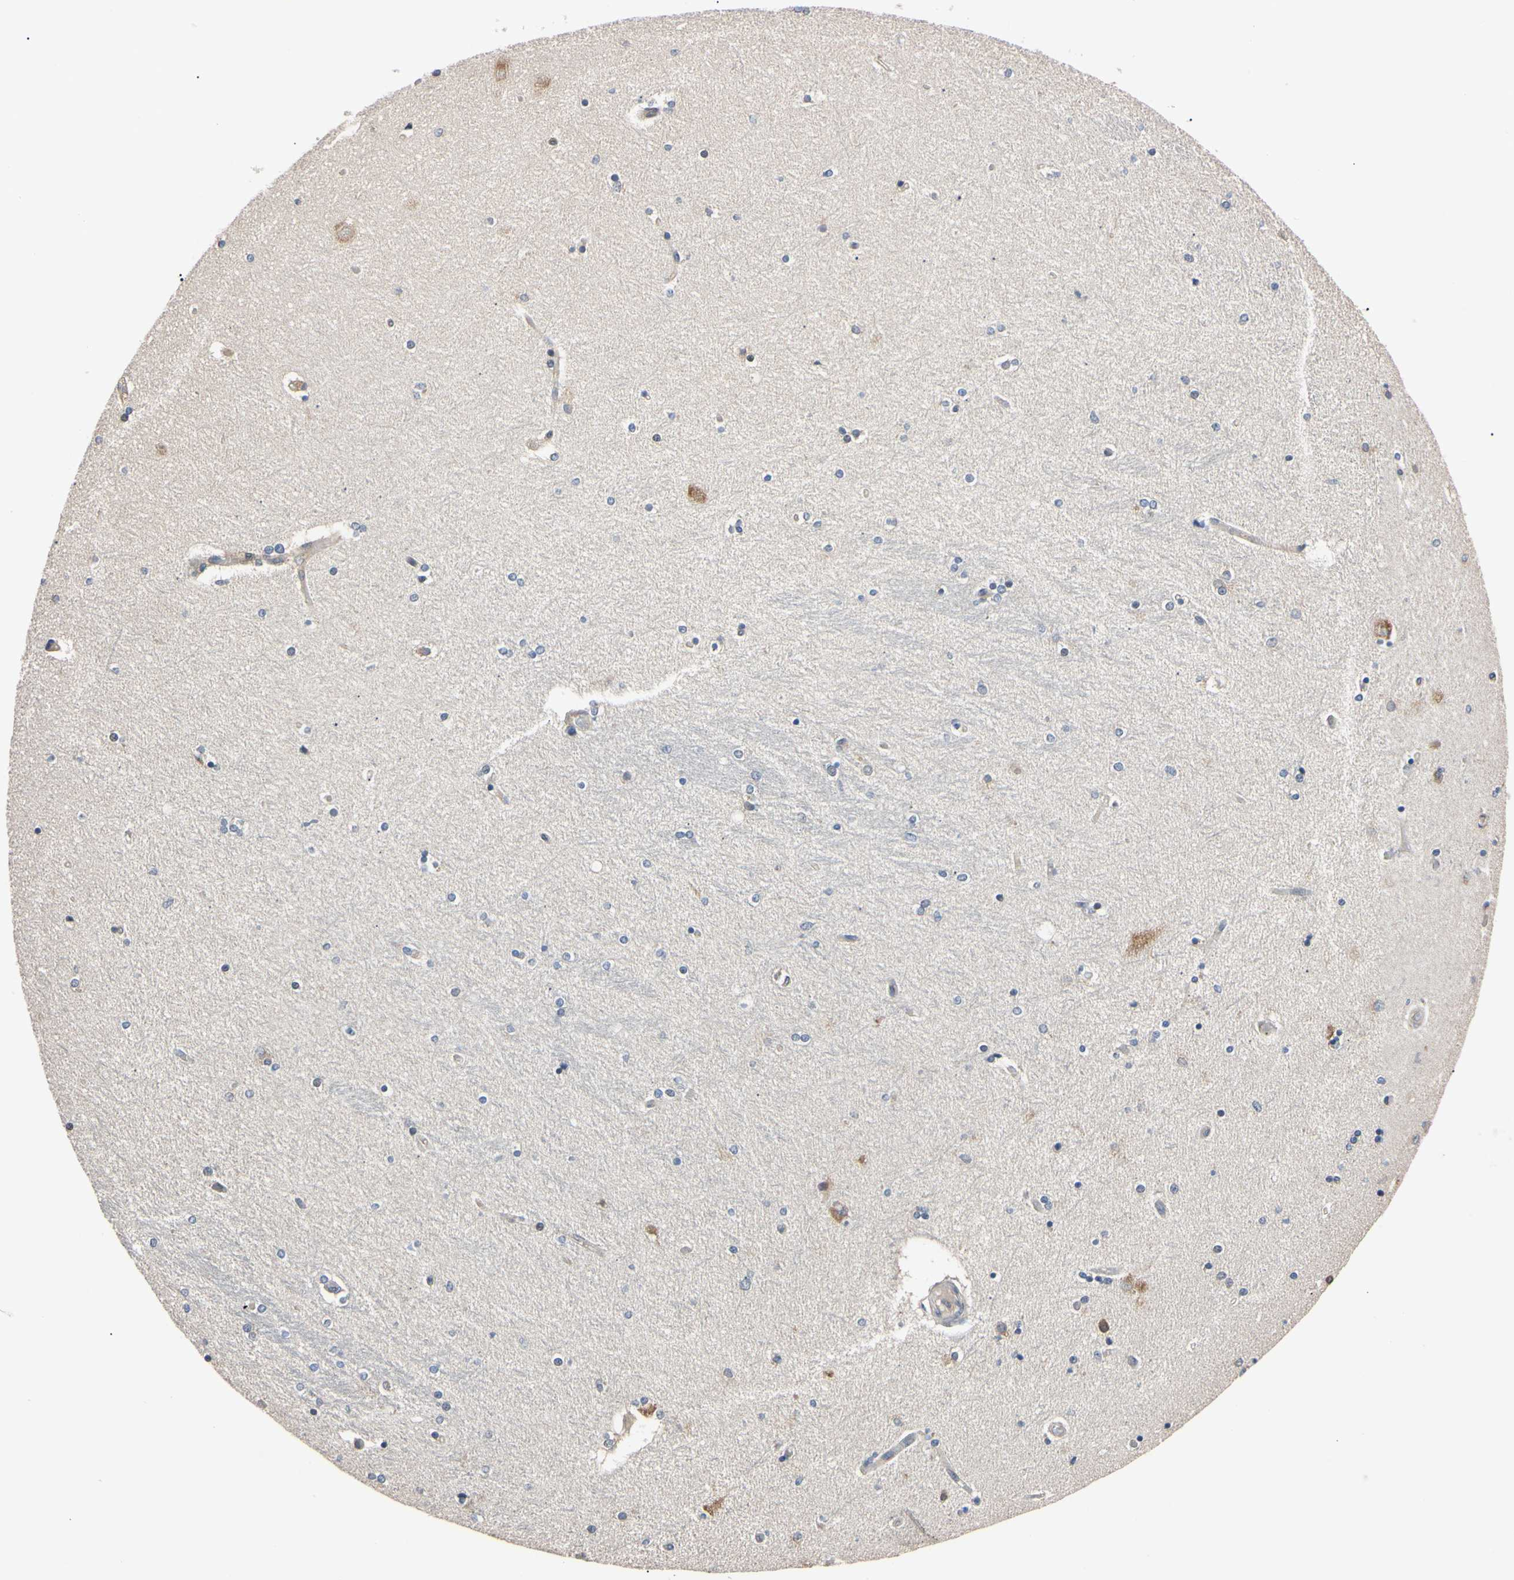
{"staining": {"intensity": "negative", "quantity": "none", "location": "none"}, "tissue": "hippocampus", "cell_type": "Glial cells", "image_type": "normal", "snomed": [{"axis": "morphology", "description": "Normal tissue, NOS"}, {"axis": "topography", "description": "Hippocampus"}], "caption": "An immunohistochemistry (IHC) micrograph of benign hippocampus is shown. There is no staining in glial cells of hippocampus. (Stains: DAB IHC with hematoxylin counter stain, Microscopy: brightfield microscopy at high magnification).", "gene": "RARS1", "patient": {"sex": "female", "age": 54}}